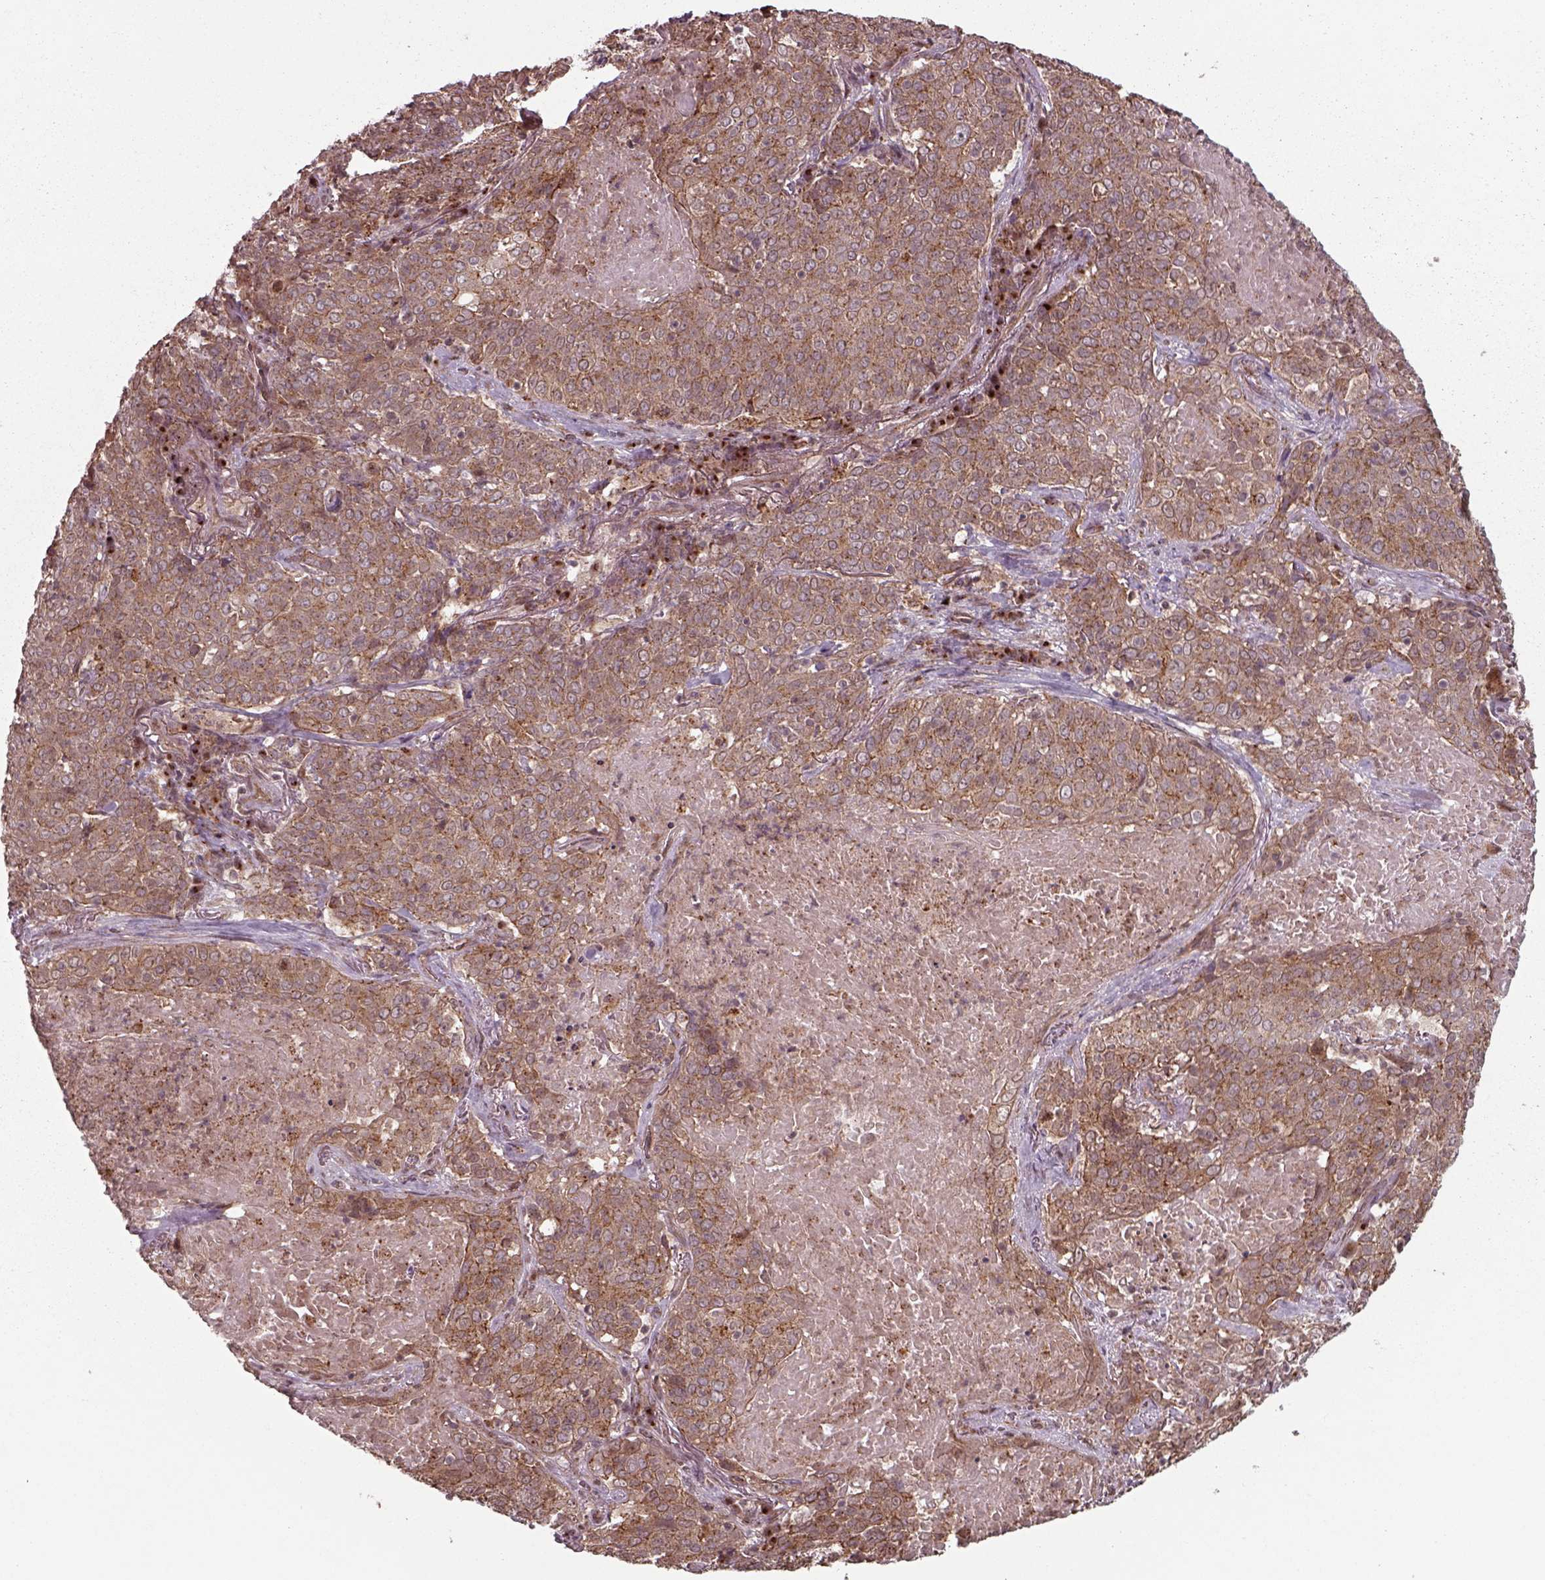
{"staining": {"intensity": "moderate", "quantity": ">75%", "location": "cytoplasmic/membranous"}, "tissue": "lung cancer", "cell_type": "Tumor cells", "image_type": "cancer", "snomed": [{"axis": "morphology", "description": "Squamous cell carcinoma, NOS"}, {"axis": "topography", "description": "Lung"}], "caption": "Protein expression analysis of lung cancer (squamous cell carcinoma) reveals moderate cytoplasmic/membranous positivity in approximately >75% of tumor cells.", "gene": "CHMP3", "patient": {"sex": "male", "age": 82}}